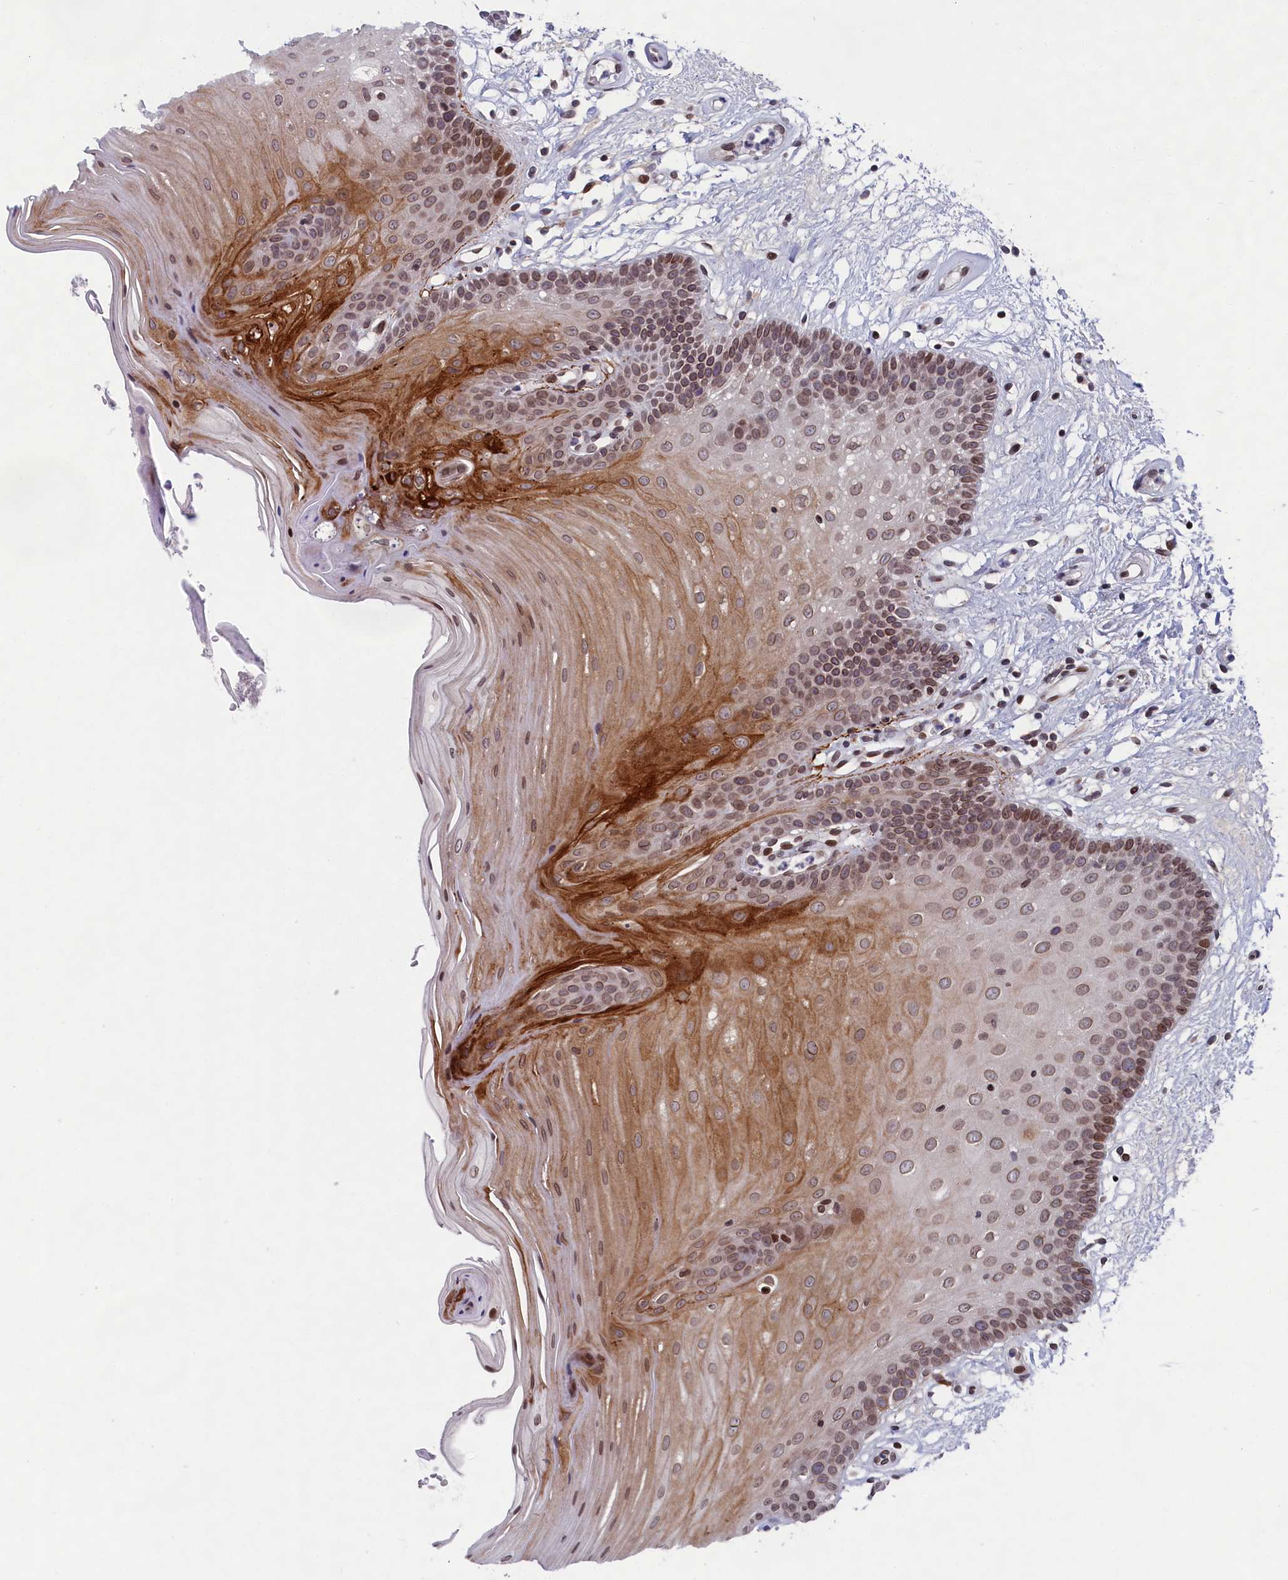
{"staining": {"intensity": "strong", "quantity": "25%-75%", "location": "cytoplasmic/membranous,nuclear"}, "tissue": "oral mucosa", "cell_type": "Squamous epithelial cells", "image_type": "normal", "snomed": [{"axis": "morphology", "description": "Normal tissue, NOS"}, {"axis": "morphology", "description": "Squamous cell carcinoma, NOS"}, {"axis": "topography", "description": "Skeletal muscle"}, {"axis": "topography", "description": "Oral tissue"}, {"axis": "topography", "description": "Head-Neck"}], "caption": "Oral mucosa stained for a protein (brown) exhibits strong cytoplasmic/membranous,nuclear positive staining in about 25%-75% of squamous epithelial cells.", "gene": "GPSM1", "patient": {"sex": "male", "age": 71}}